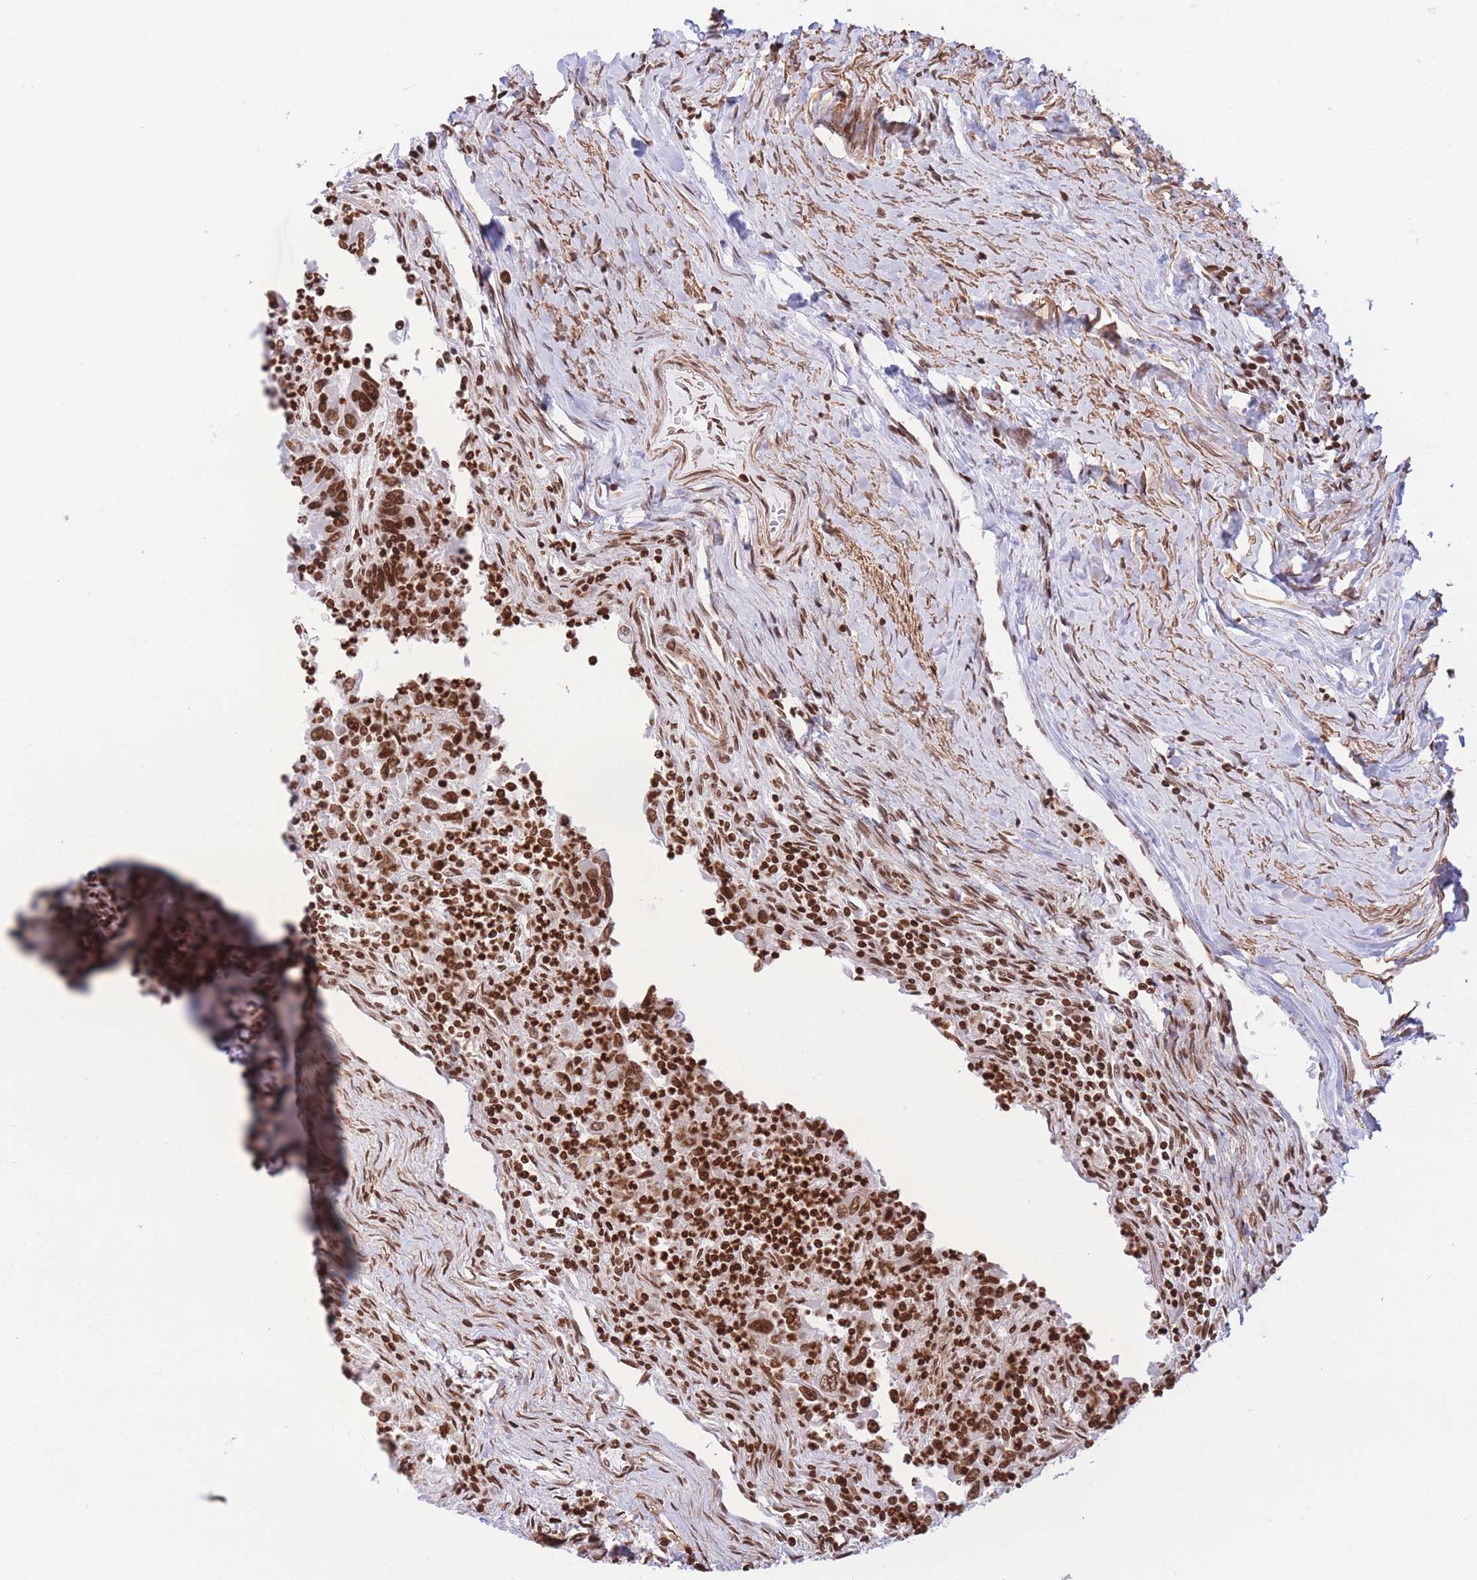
{"staining": {"intensity": "strong", "quantity": ">75%", "location": "nuclear"}, "tissue": "colorectal cancer", "cell_type": "Tumor cells", "image_type": "cancer", "snomed": [{"axis": "morphology", "description": "Adenocarcinoma, NOS"}, {"axis": "topography", "description": "Colon"}], "caption": "Brown immunohistochemical staining in colorectal adenocarcinoma displays strong nuclear expression in approximately >75% of tumor cells.", "gene": "H2BC11", "patient": {"sex": "female", "age": 67}}